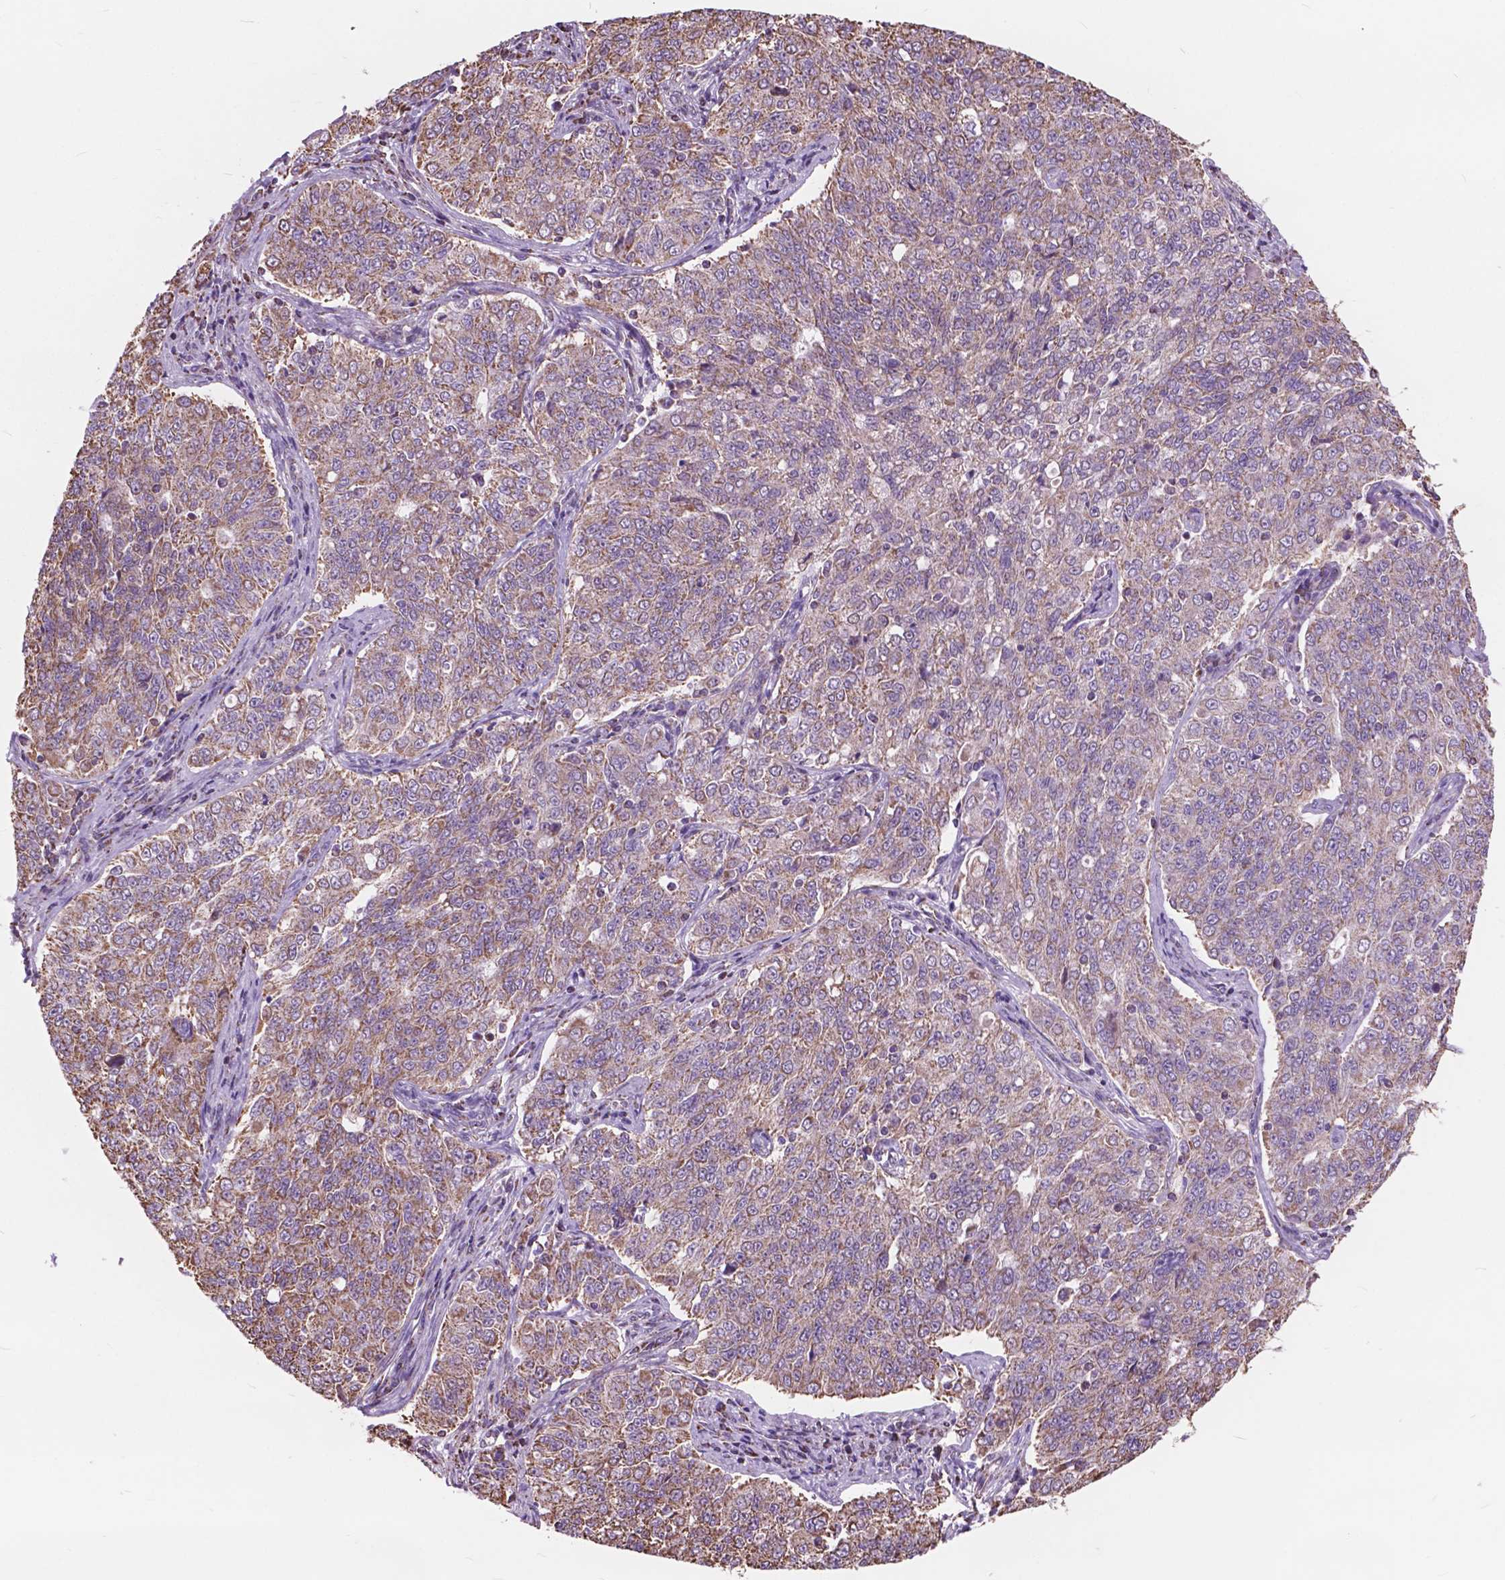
{"staining": {"intensity": "moderate", "quantity": ">75%", "location": "cytoplasmic/membranous"}, "tissue": "endometrial cancer", "cell_type": "Tumor cells", "image_type": "cancer", "snomed": [{"axis": "morphology", "description": "Adenocarcinoma, NOS"}, {"axis": "topography", "description": "Endometrium"}], "caption": "Protein staining demonstrates moderate cytoplasmic/membranous expression in approximately >75% of tumor cells in endometrial adenocarcinoma.", "gene": "SCOC", "patient": {"sex": "female", "age": 43}}